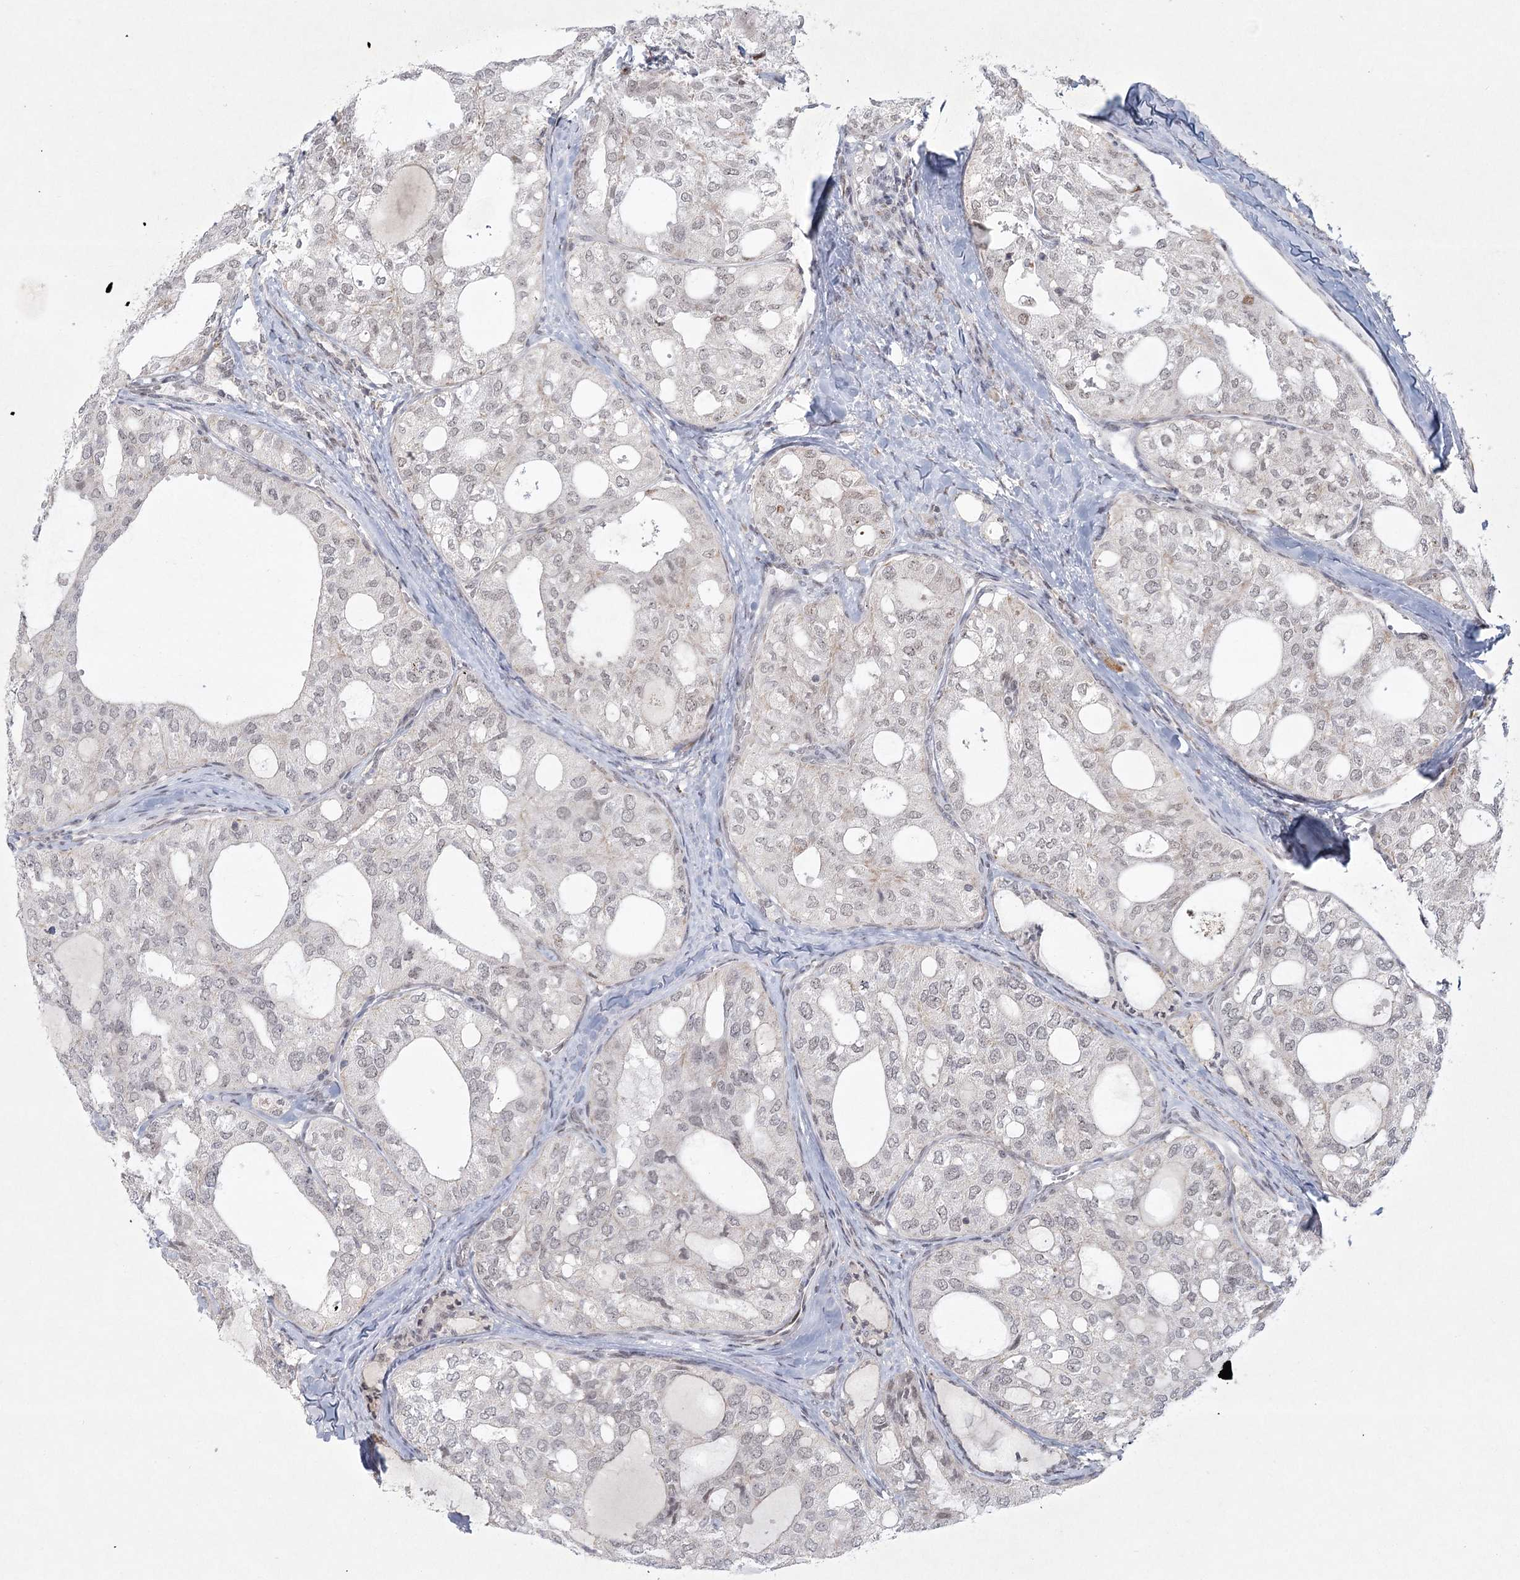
{"staining": {"intensity": "weak", "quantity": "<25%", "location": "nuclear"}, "tissue": "thyroid cancer", "cell_type": "Tumor cells", "image_type": "cancer", "snomed": [{"axis": "morphology", "description": "Follicular adenoma carcinoma, NOS"}, {"axis": "topography", "description": "Thyroid gland"}], "caption": "Immunohistochemistry (IHC) image of human thyroid follicular adenoma carcinoma stained for a protein (brown), which exhibits no staining in tumor cells.", "gene": "CIB4", "patient": {"sex": "male", "age": 75}}